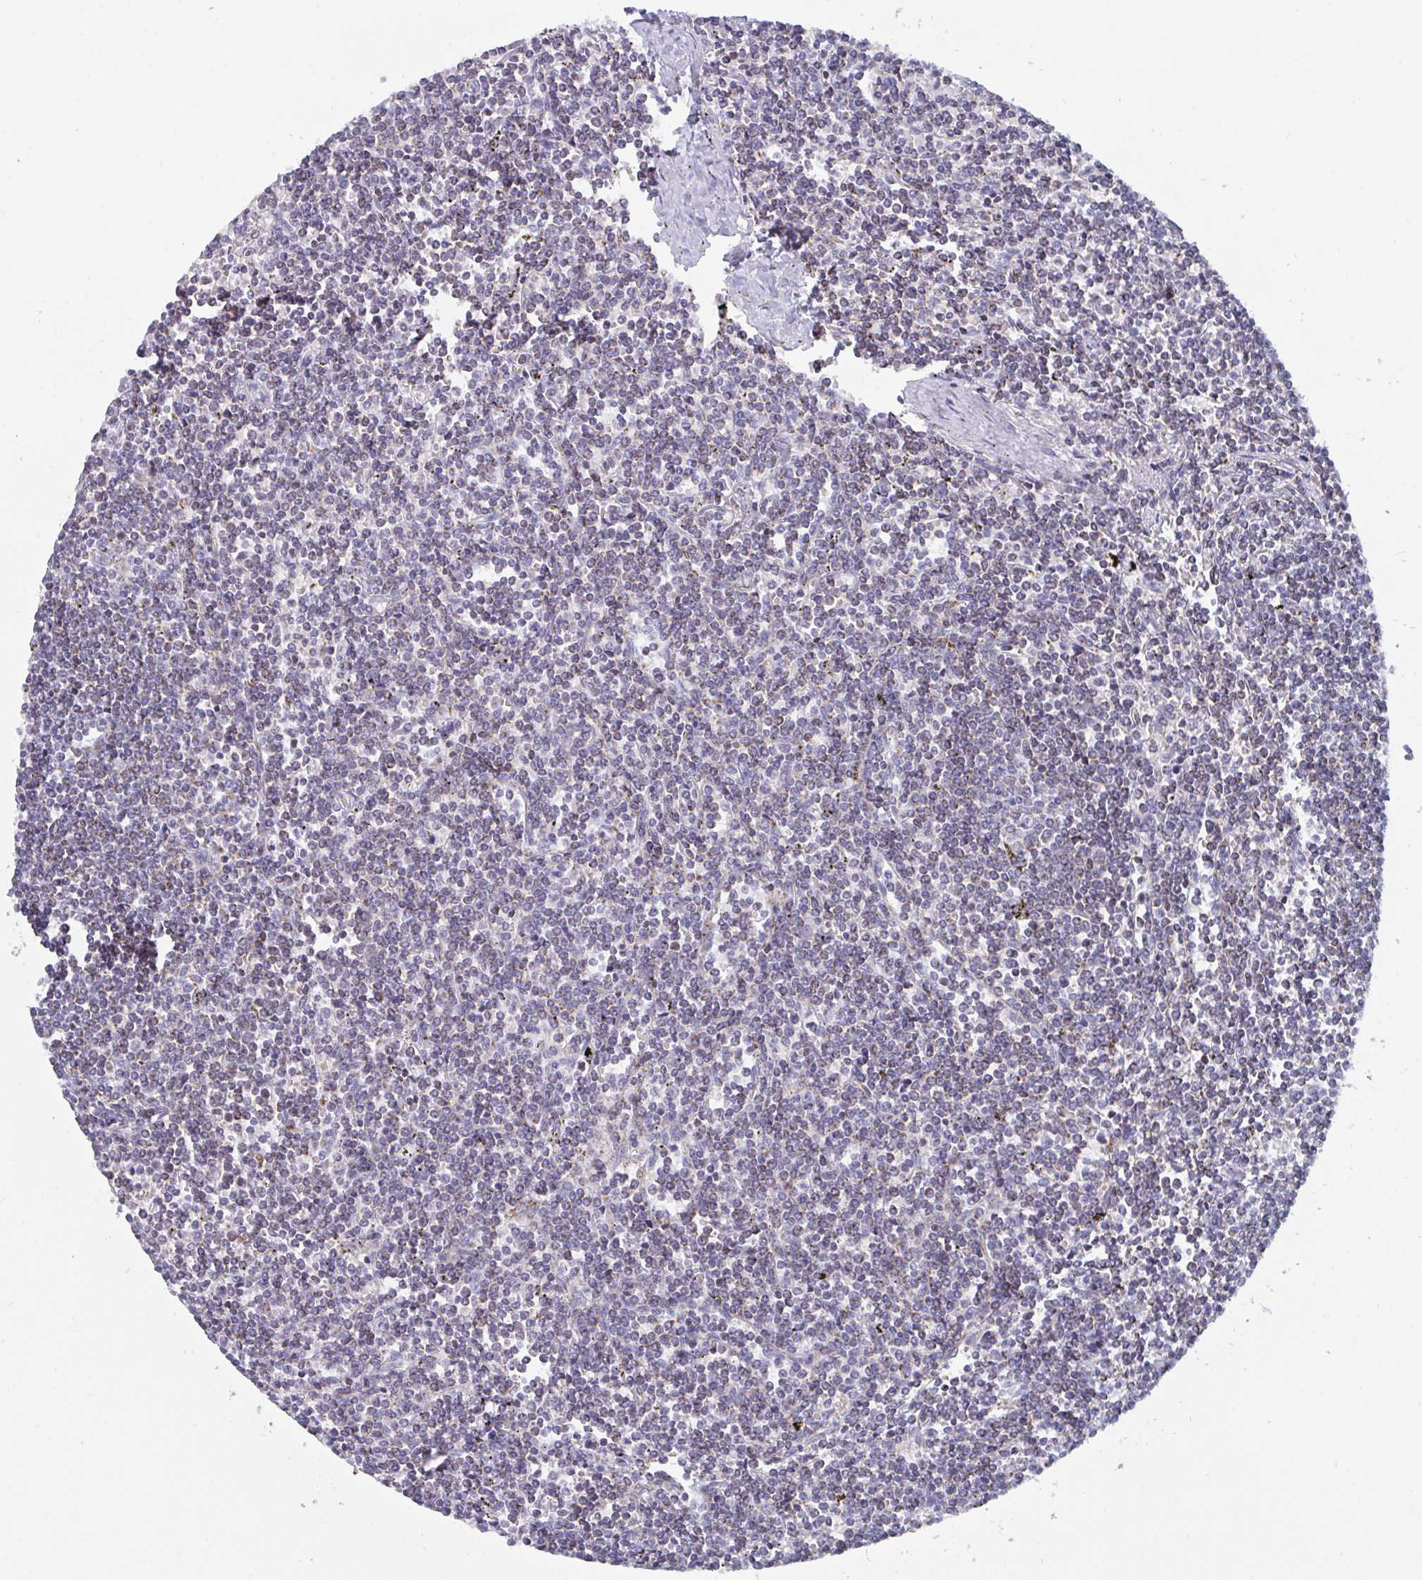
{"staining": {"intensity": "moderate", "quantity": "<25%", "location": "cytoplasmic/membranous"}, "tissue": "lymphoma", "cell_type": "Tumor cells", "image_type": "cancer", "snomed": [{"axis": "morphology", "description": "Malignant lymphoma, non-Hodgkin's type, Low grade"}, {"axis": "topography", "description": "Spleen"}], "caption": "Immunohistochemical staining of human low-grade malignant lymphoma, non-Hodgkin's type demonstrates low levels of moderate cytoplasmic/membranous protein staining in approximately <25% of tumor cells.", "gene": "BCAT2", "patient": {"sex": "male", "age": 78}}